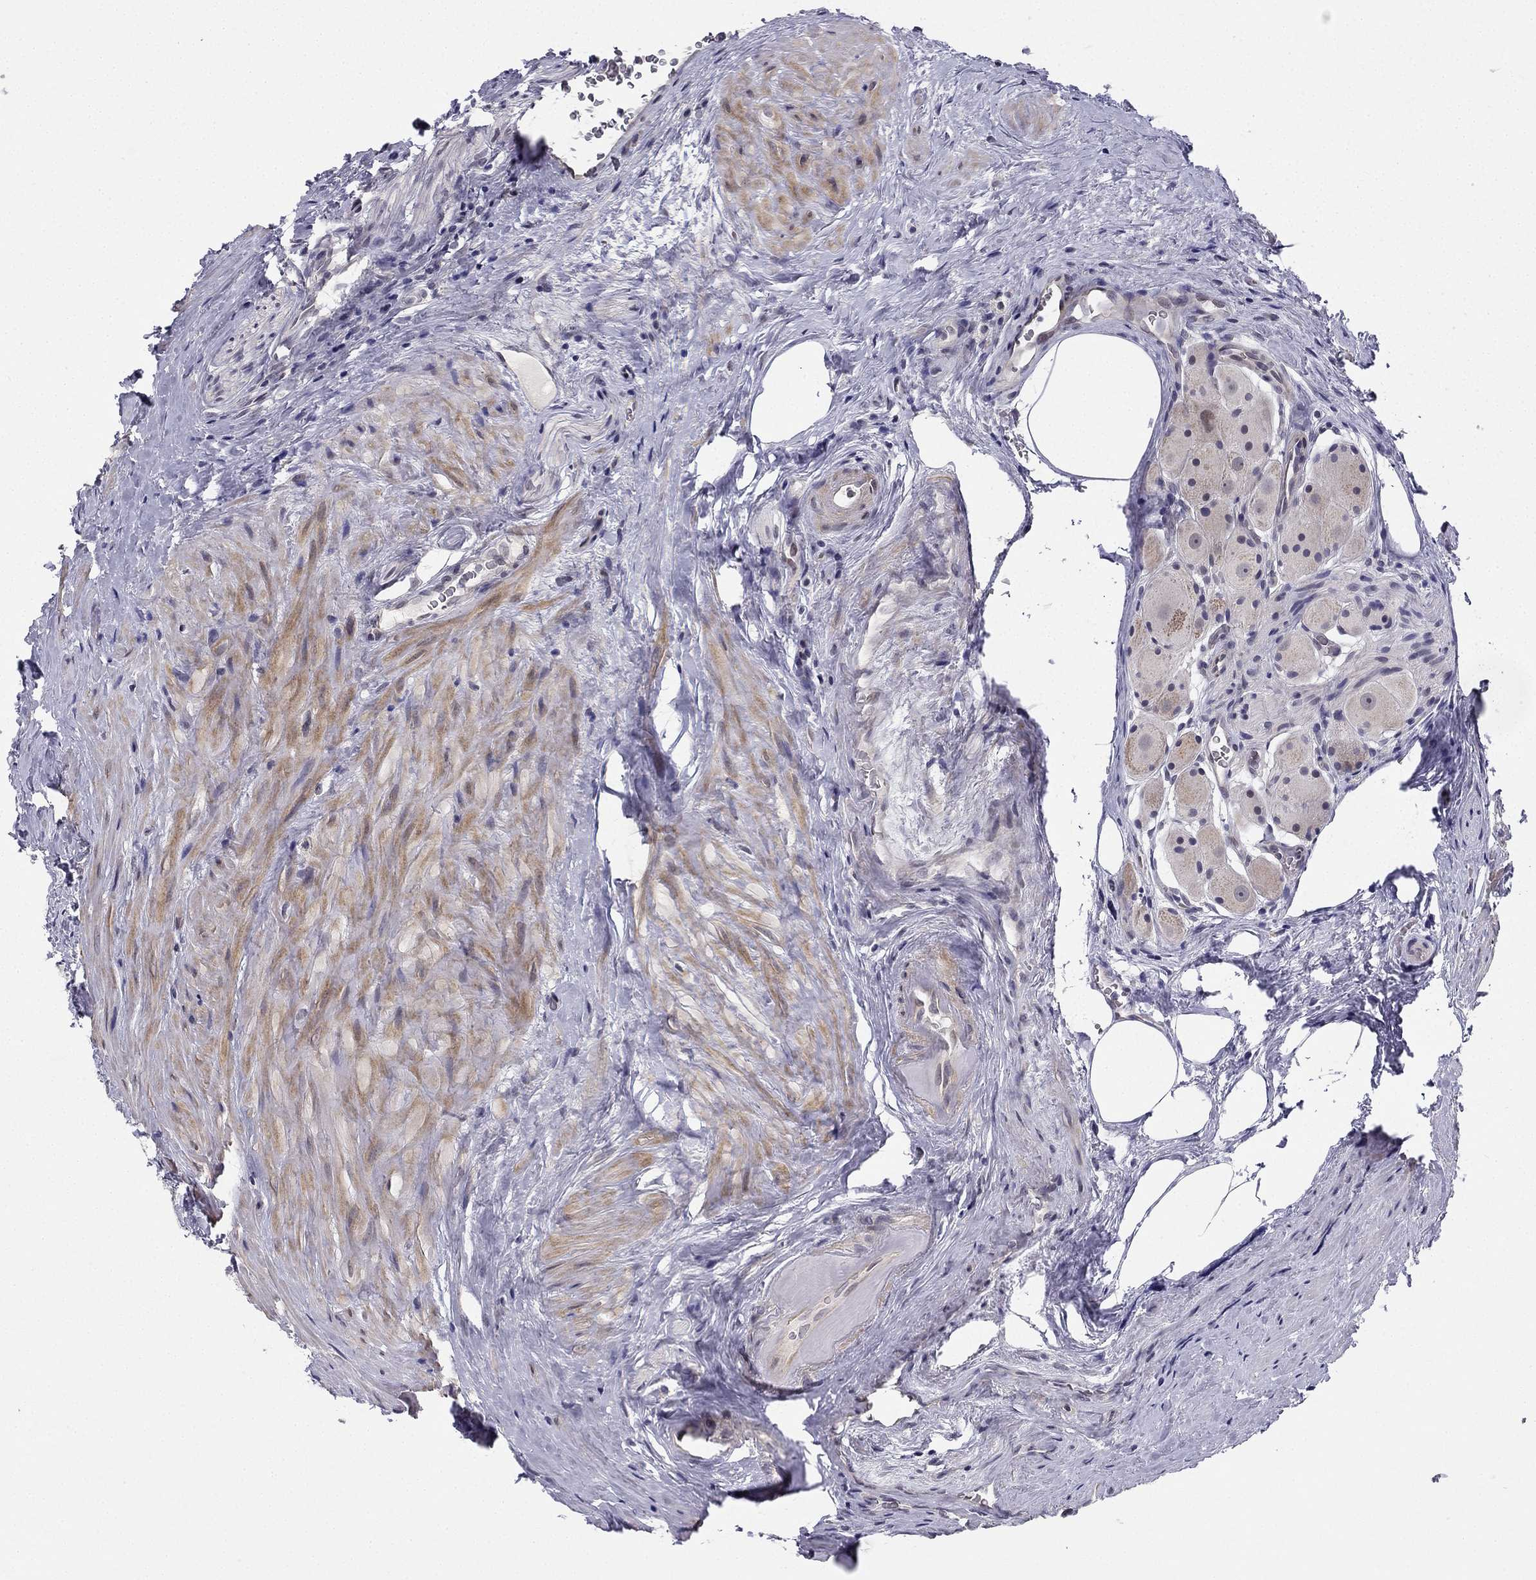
{"staining": {"intensity": "negative", "quantity": "none", "location": "none"}, "tissue": "prostate cancer", "cell_type": "Tumor cells", "image_type": "cancer", "snomed": [{"axis": "morphology", "description": "Adenocarcinoma, NOS"}, {"axis": "morphology", "description": "Adenocarcinoma, High grade"}, {"axis": "topography", "description": "Prostate"}], "caption": "Prostate cancer stained for a protein using immunohistochemistry reveals no expression tumor cells.", "gene": "CHST8", "patient": {"sex": "male", "age": 64}}